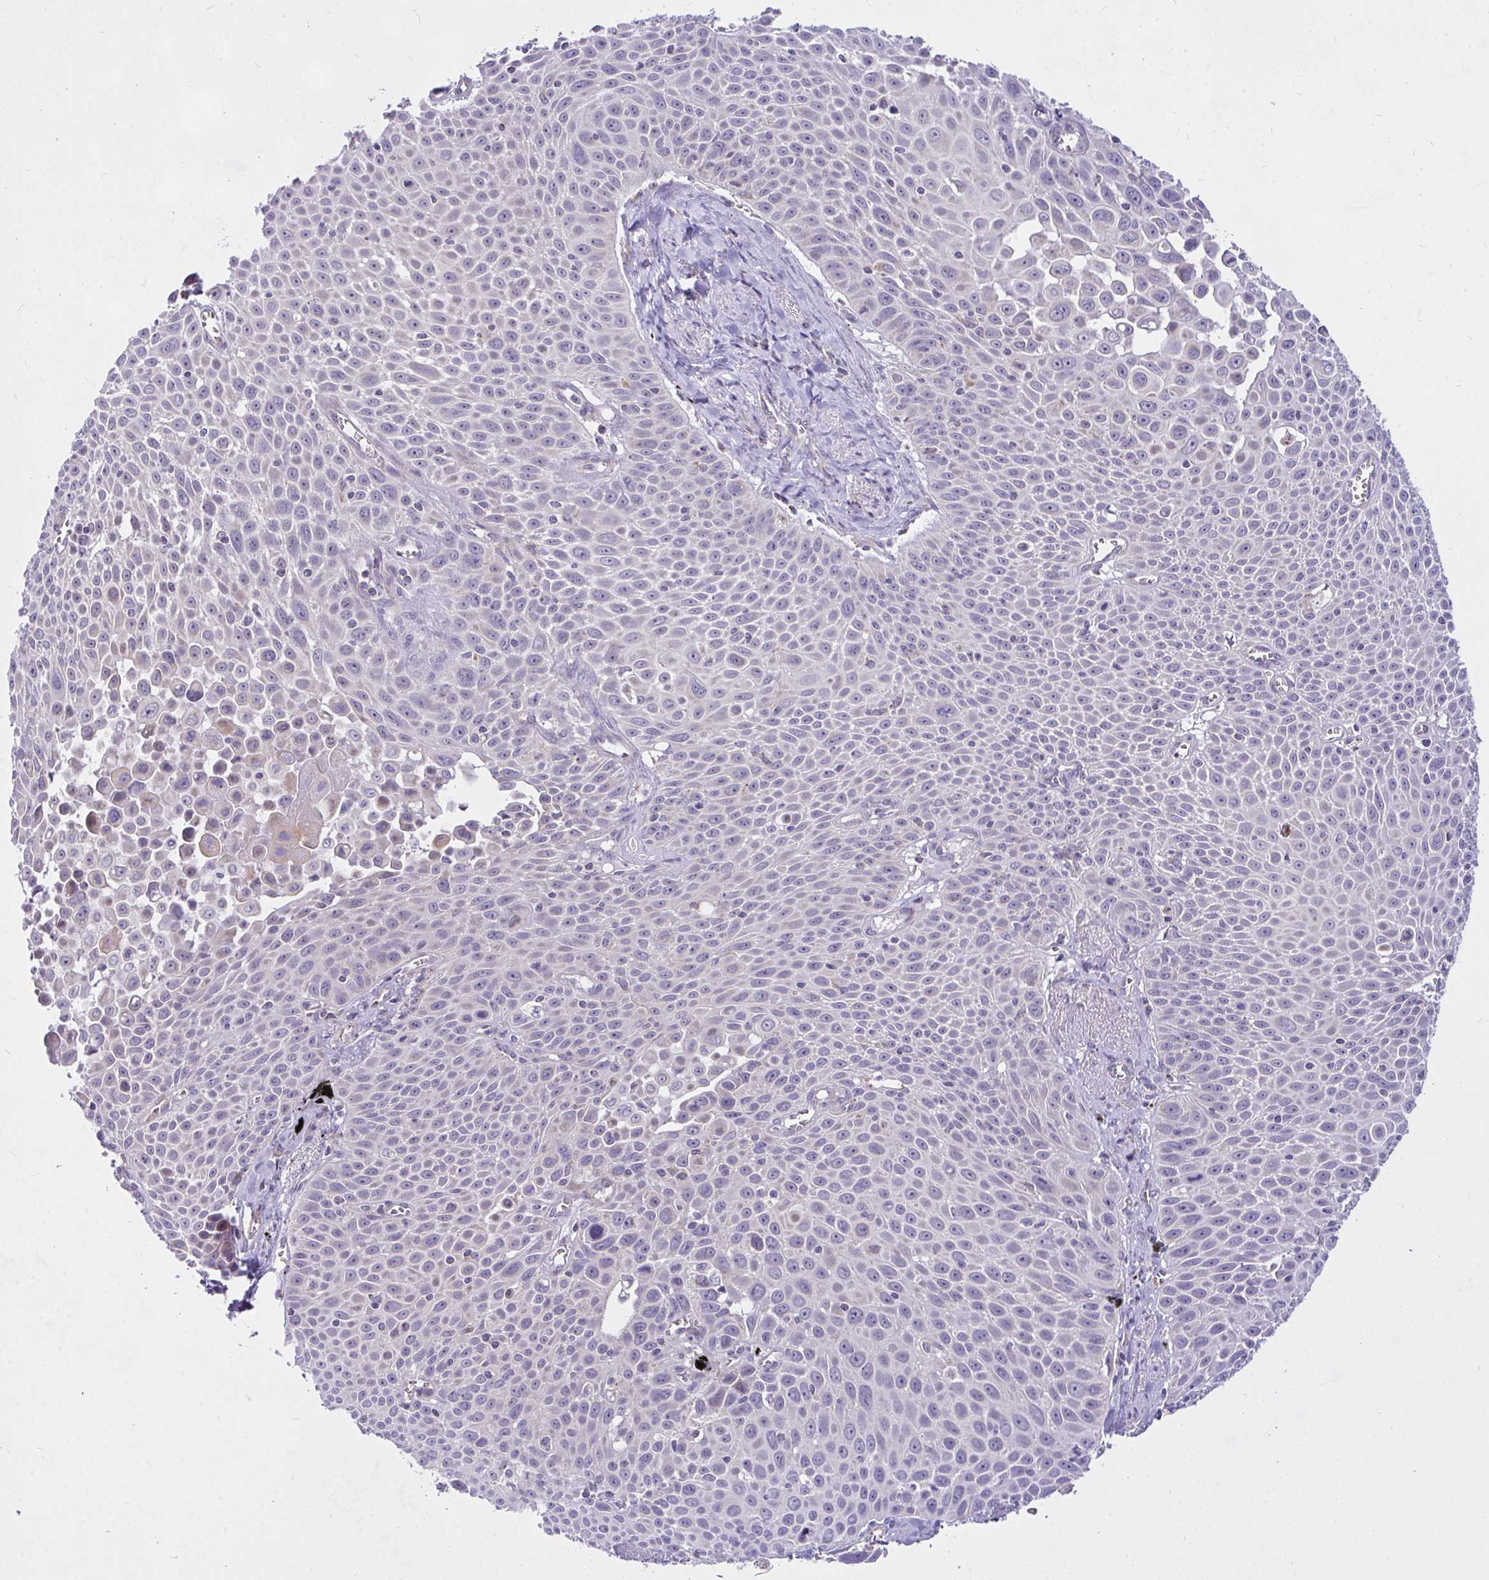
{"staining": {"intensity": "negative", "quantity": "none", "location": "none"}, "tissue": "lung cancer", "cell_type": "Tumor cells", "image_type": "cancer", "snomed": [{"axis": "morphology", "description": "Squamous cell carcinoma, NOS"}, {"axis": "morphology", "description": "Squamous cell carcinoma, metastatic, NOS"}, {"axis": "topography", "description": "Lymph node"}, {"axis": "topography", "description": "Lung"}], "caption": "High power microscopy photomicrograph of an immunohistochemistry (IHC) photomicrograph of lung metastatic squamous cell carcinoma, revealing no significant positivity in tumor cells. (DAB (3,3'-diaminobenzidine) immunohistochemistry visualized using brightfield microscopy, high magnification).", "gene": "CEP63", "patient": {"sex": "female", "age": 62}}